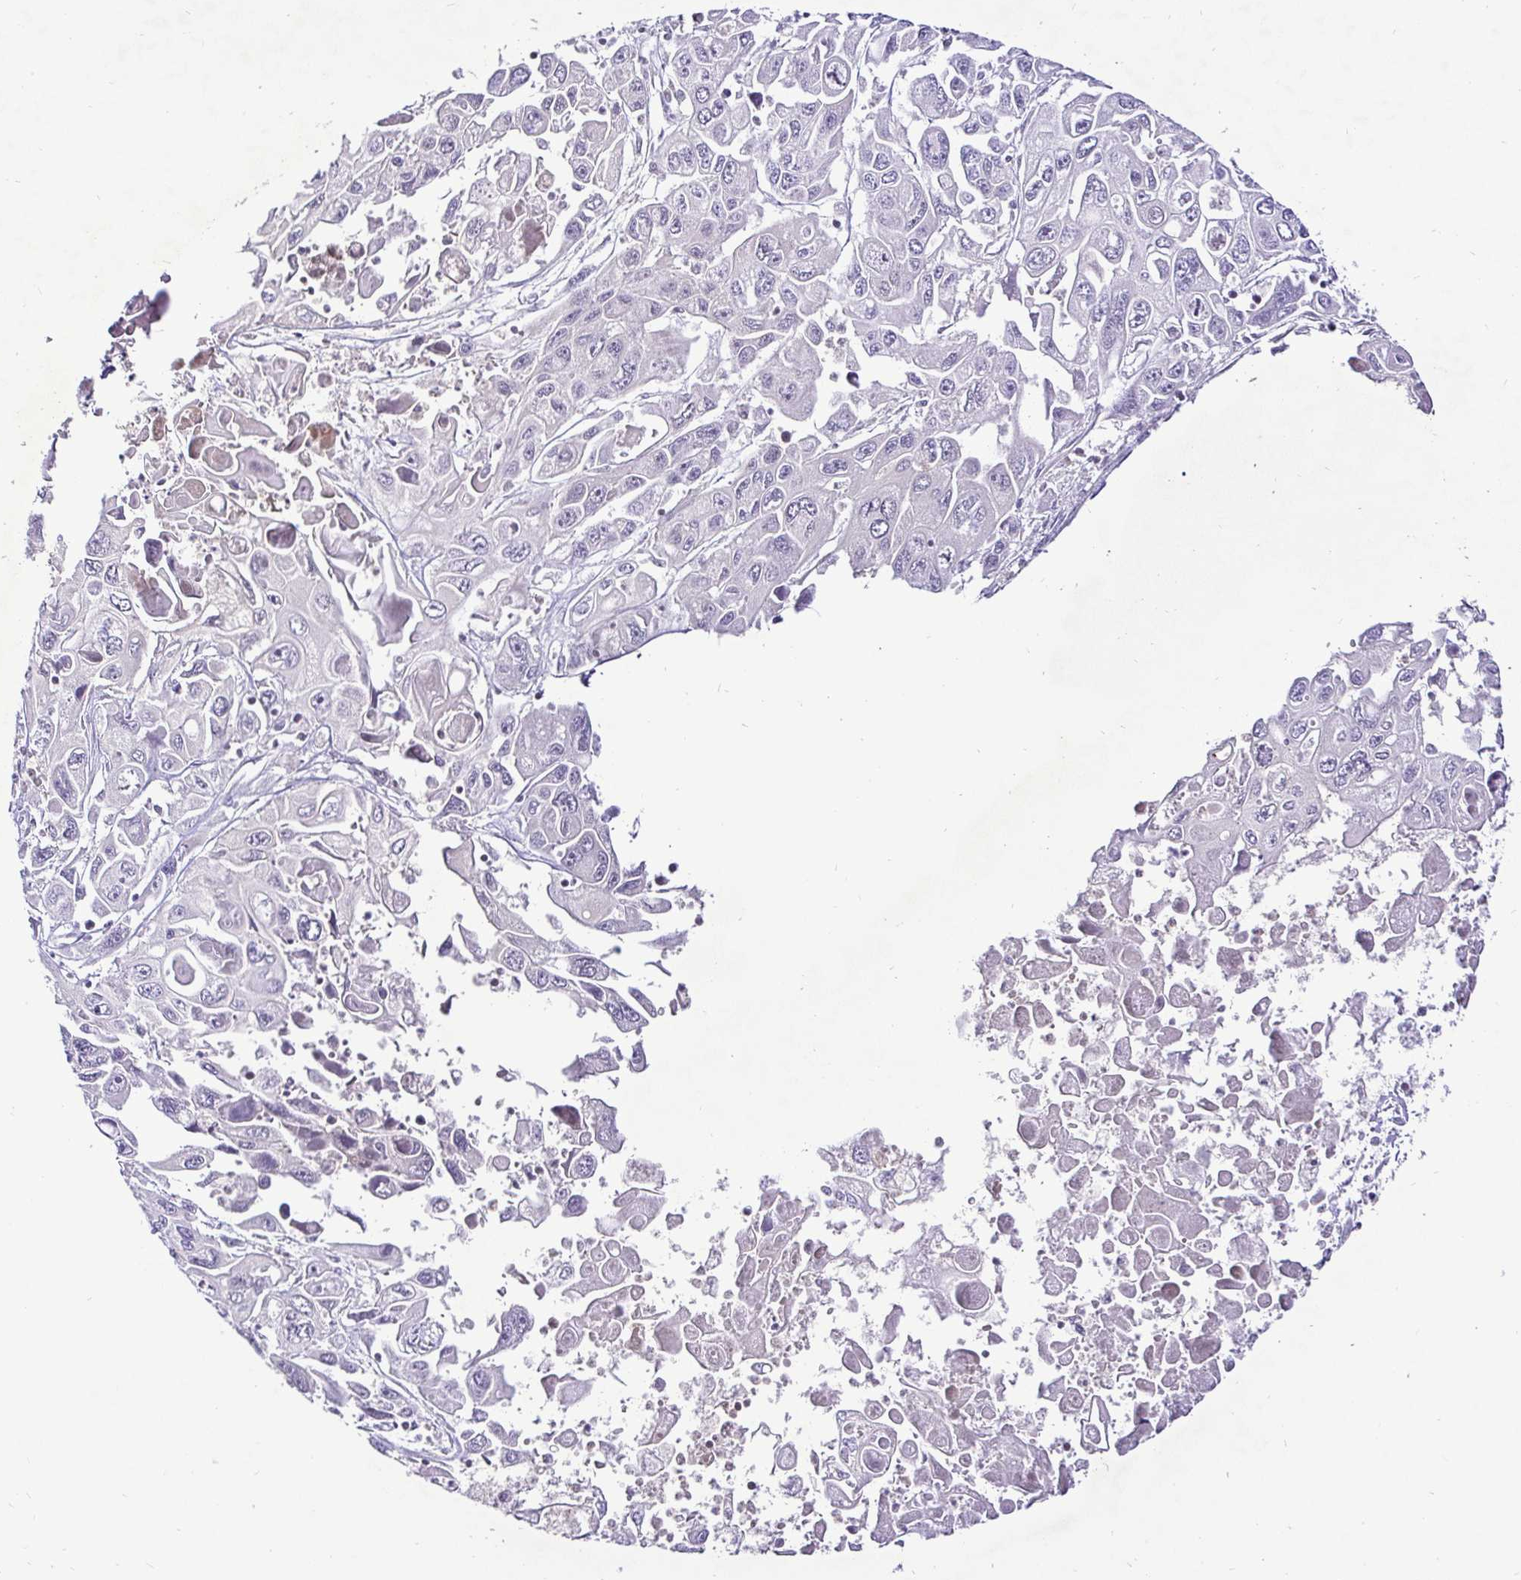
{"staining": {"intensity": "negative", "quantity": "none", "location": "none"}, "tissue": "pancreatic cancer", "cell_type": "Tumor cells", "image_type": "cancer", "snomed": [{"axis": "morphology", "description": "Adenocarcinoma, NOS"}, {"axis": "topography", "description": "Pancreas"}], "caption": "Pancreatic cancer (adenocarcinoma) stained for a protein using immunohistochemistry (IHC) exhibits no staining tumor cells.", "gene": "UBE2M", "patient": {"sex": "male", "age": 70}}